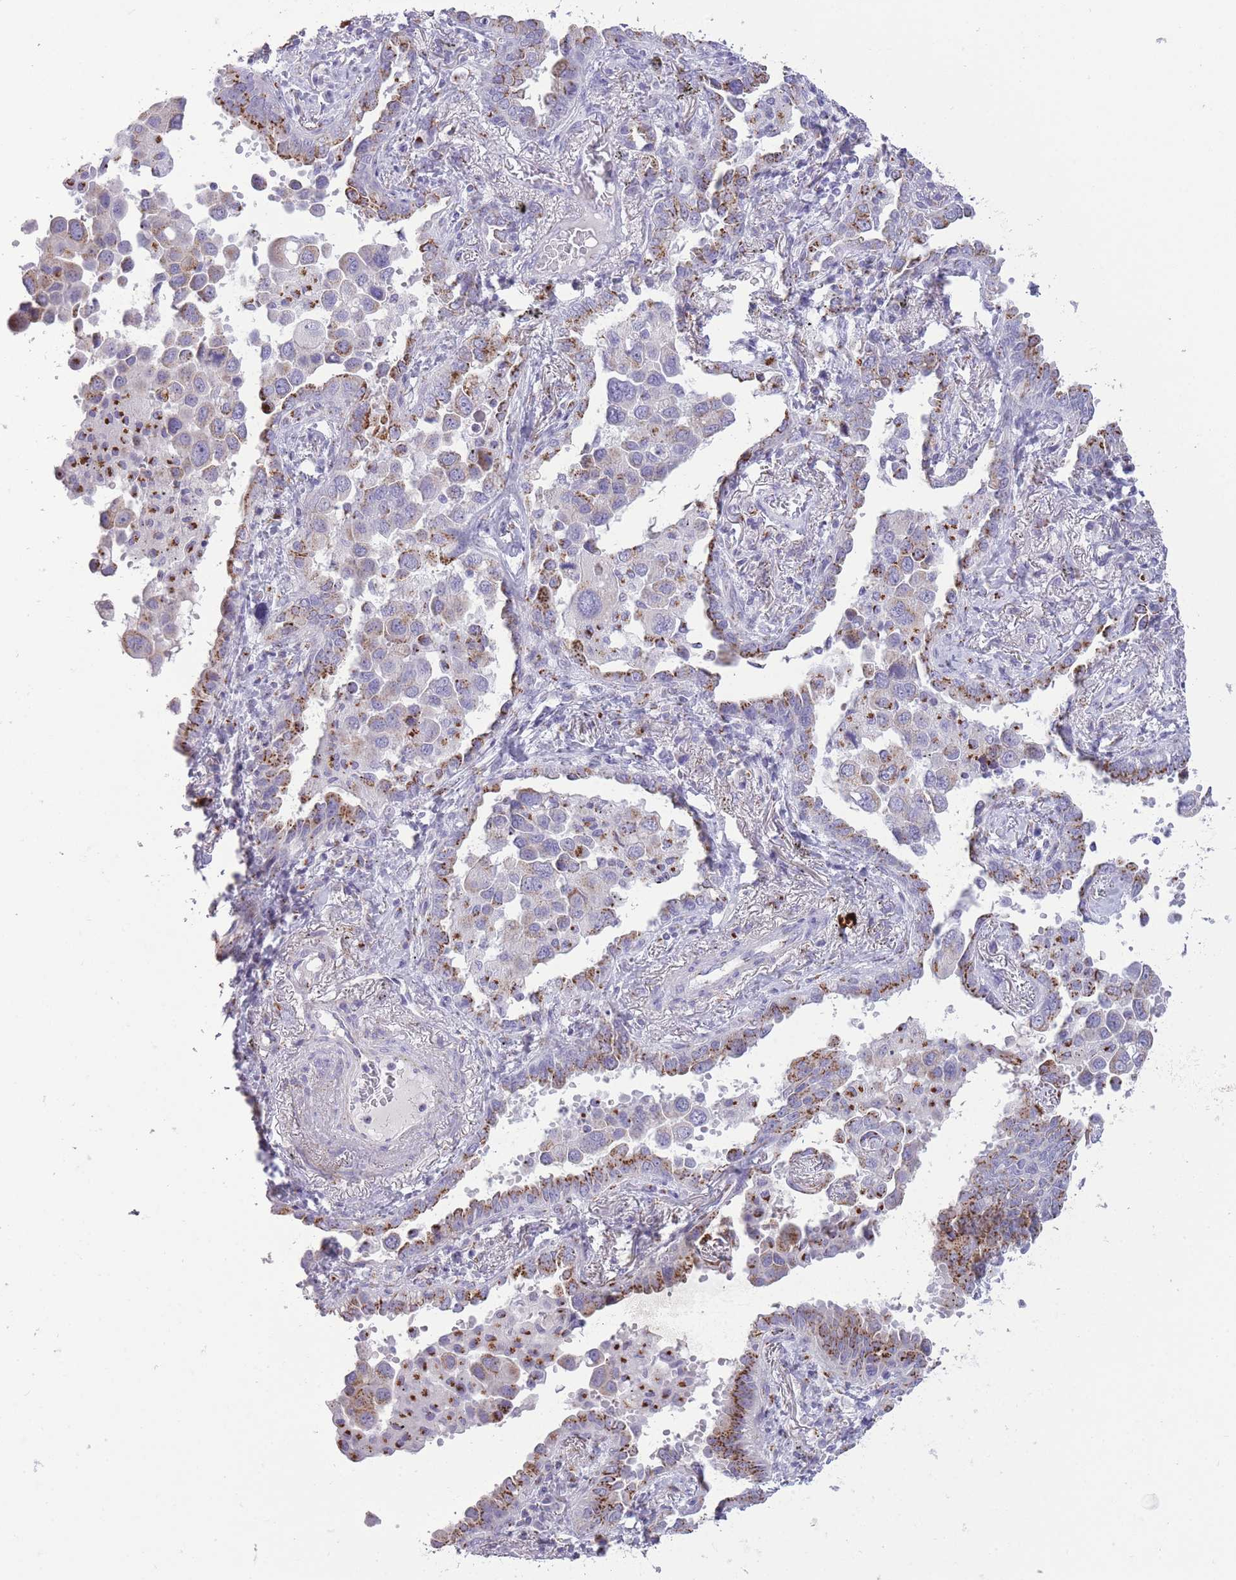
{"staining": {"intensity": "moderate", "quantity": ">75%", "location": "cytoplasmic/membranous"}, "tissue": "lung cancer", "cell_type": "Tumor cells", "image_type": "cancer", "snomed": [{"axis": "morphology", "description": "Adenocarcinoma, NOS"}, {"axis": "topography", "description": "Lung"}], "caption": "Immunohistochemical staining of human adenocarcinoma (lung) shows medium levels of moderate cytoplasmic/membranous positivity in about >75% of tumor cells.", "gene": "B4GALT2", "patient": {"sex": "male", "age": 67}}